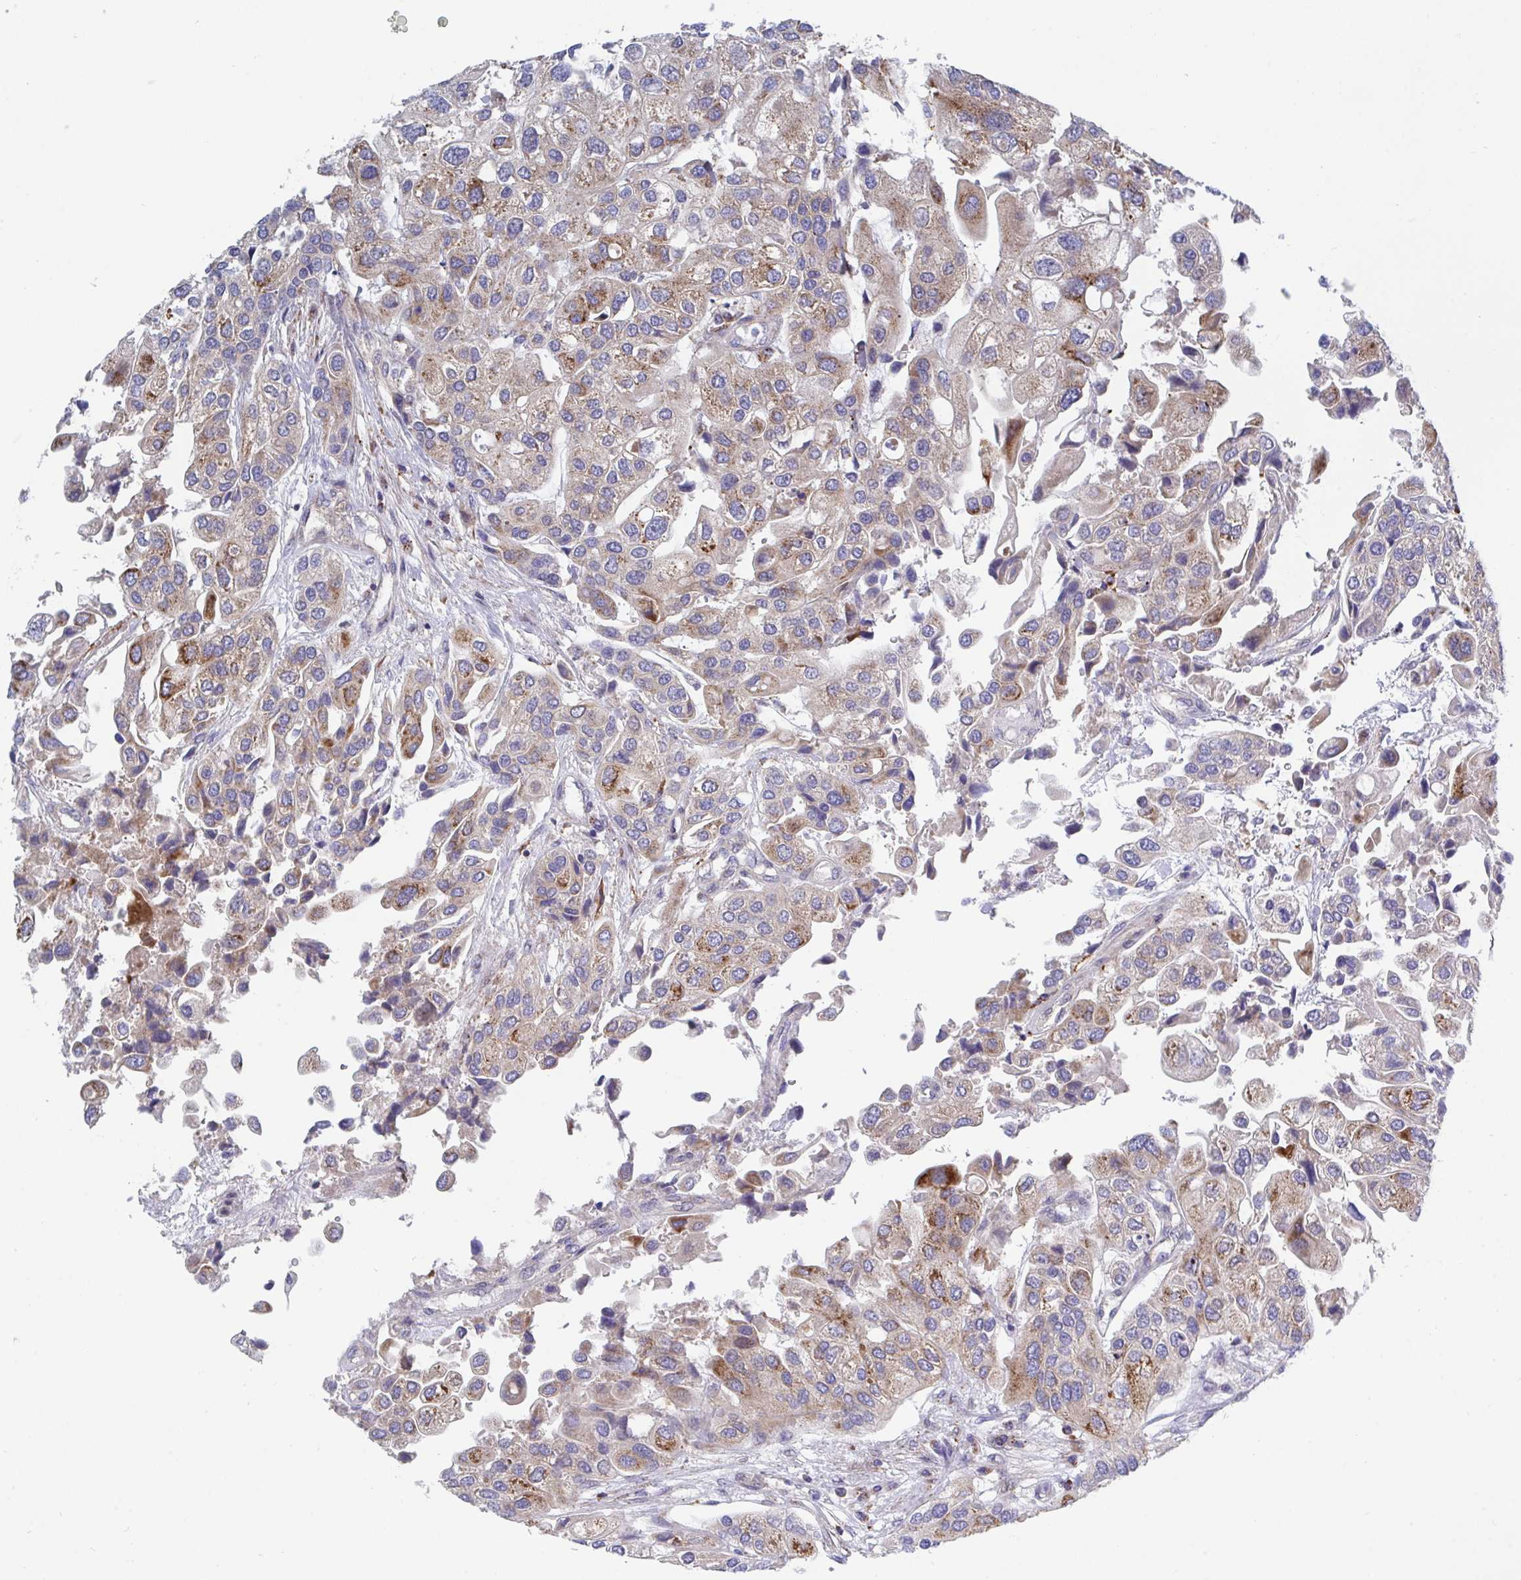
{"staining": {"intensity": "moderate", "quantity": ">75%", "location": "cytoplasmic/membranous"}, "tissue": "urothelial cancer", "cell_type": "Tumor cells", "image_type": "cancer", "snomed": [{"axis": "morphology", "description": "Urothelial carcinoma, High grade"}, {"axis": "topography", "description": "Urinary bladder"}], "caption": "About >75% of tumor cells in high-grade urothelial carcinoma show moderate cytoplasmic/membranous protein expression as visualized by brown immunohistochemical staining.", "gene": "FRMD3", "patient": {"sex": "female", "age": 64}}